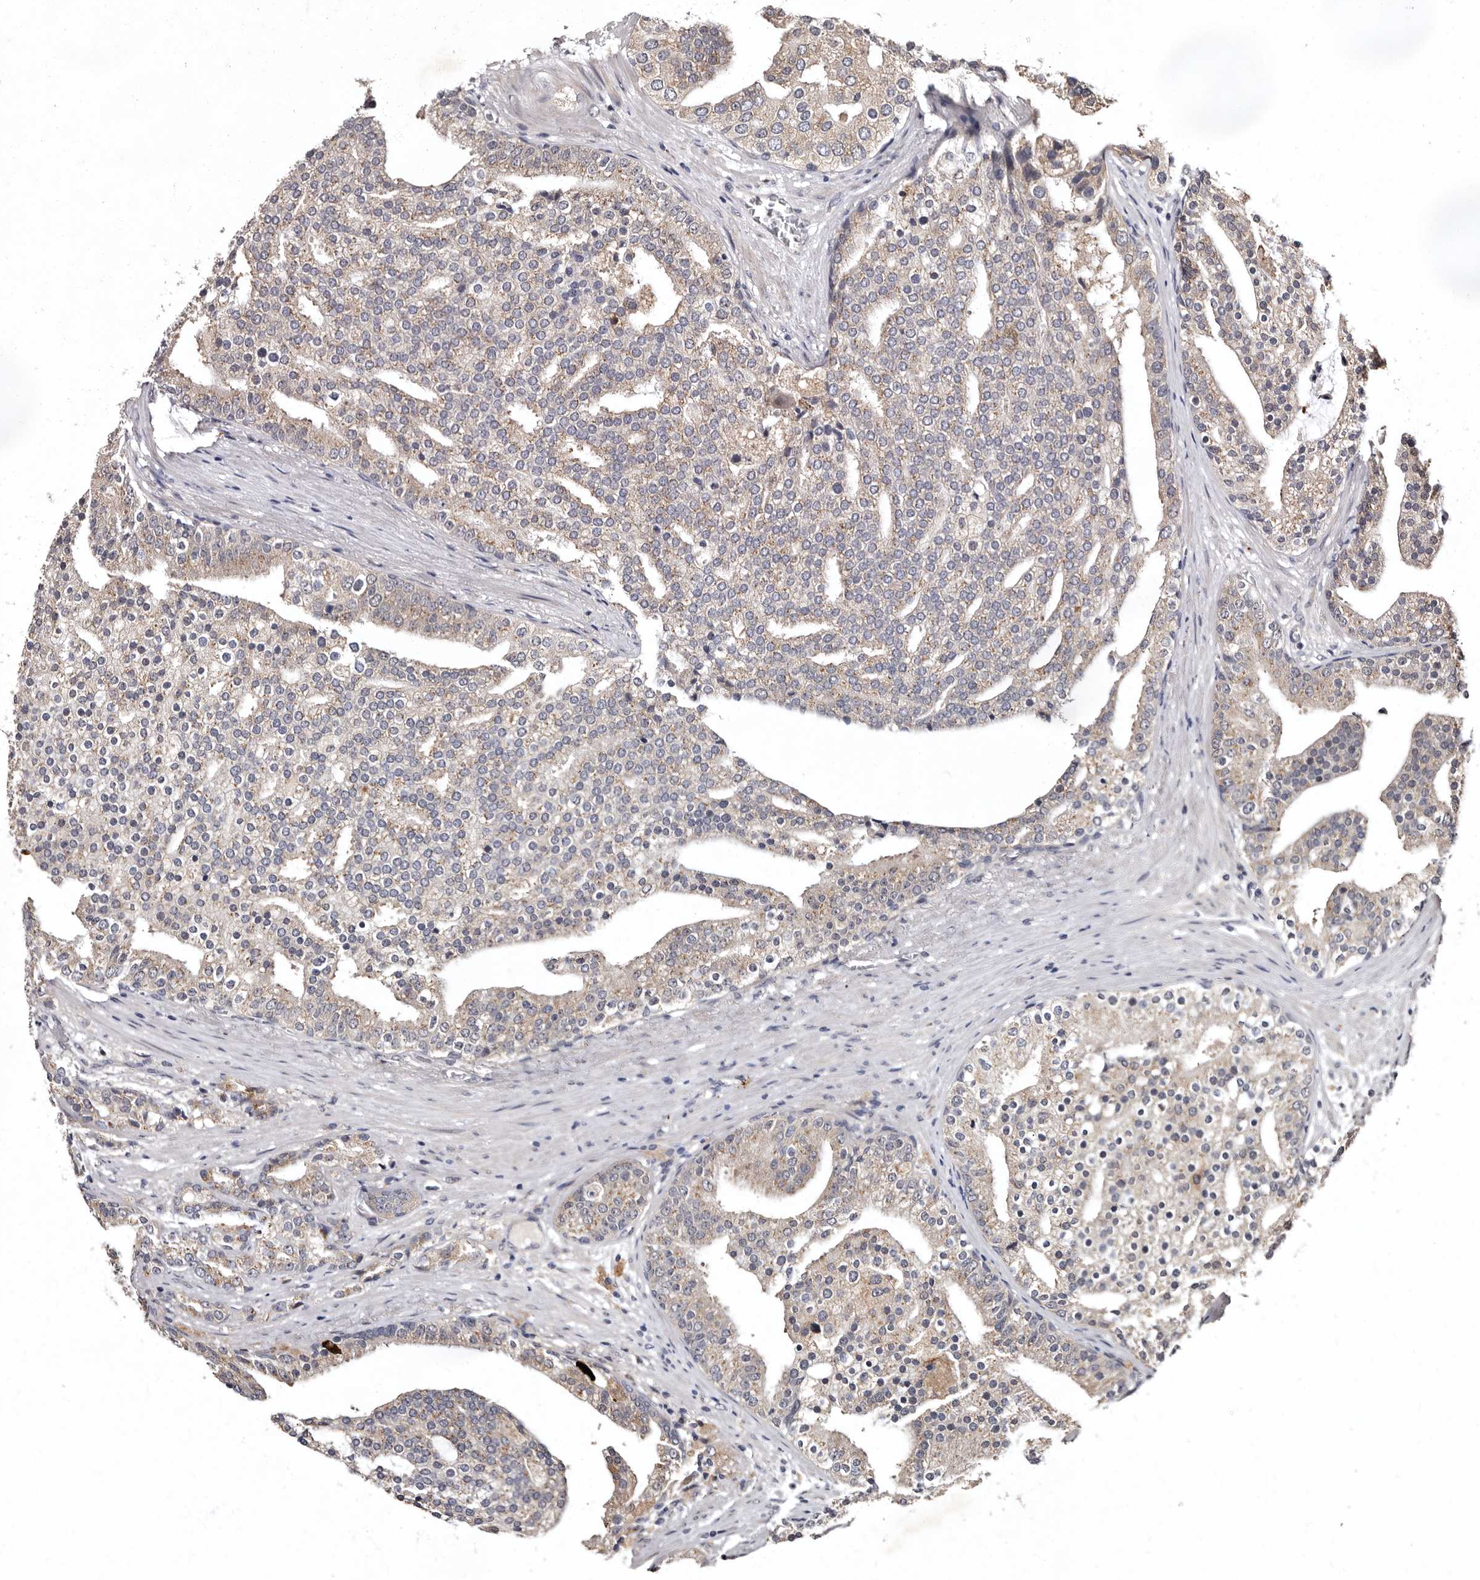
{"staining": {"intensity": "moderate", "quantity": "25%-75%", "location": "cytoplasmic/membranous"}, "tissue": "prostate cancer", "cell_type": "Tumor cells", "image_type": "cancer", "snomed": [{"axis": "morphology", "description": "Adenocarcinoma, Low grade"}, {"axis": "topography", "description": "Prostate"}], "caption": "Protein staining displays moderate cytoplasmic/membranous expression in approximately 25%-75% of tumor cells in low-grade adenocarcinoma (prostate).", "gene": "FAM91A1", "patient": {"sex": "male", "age": 67}}